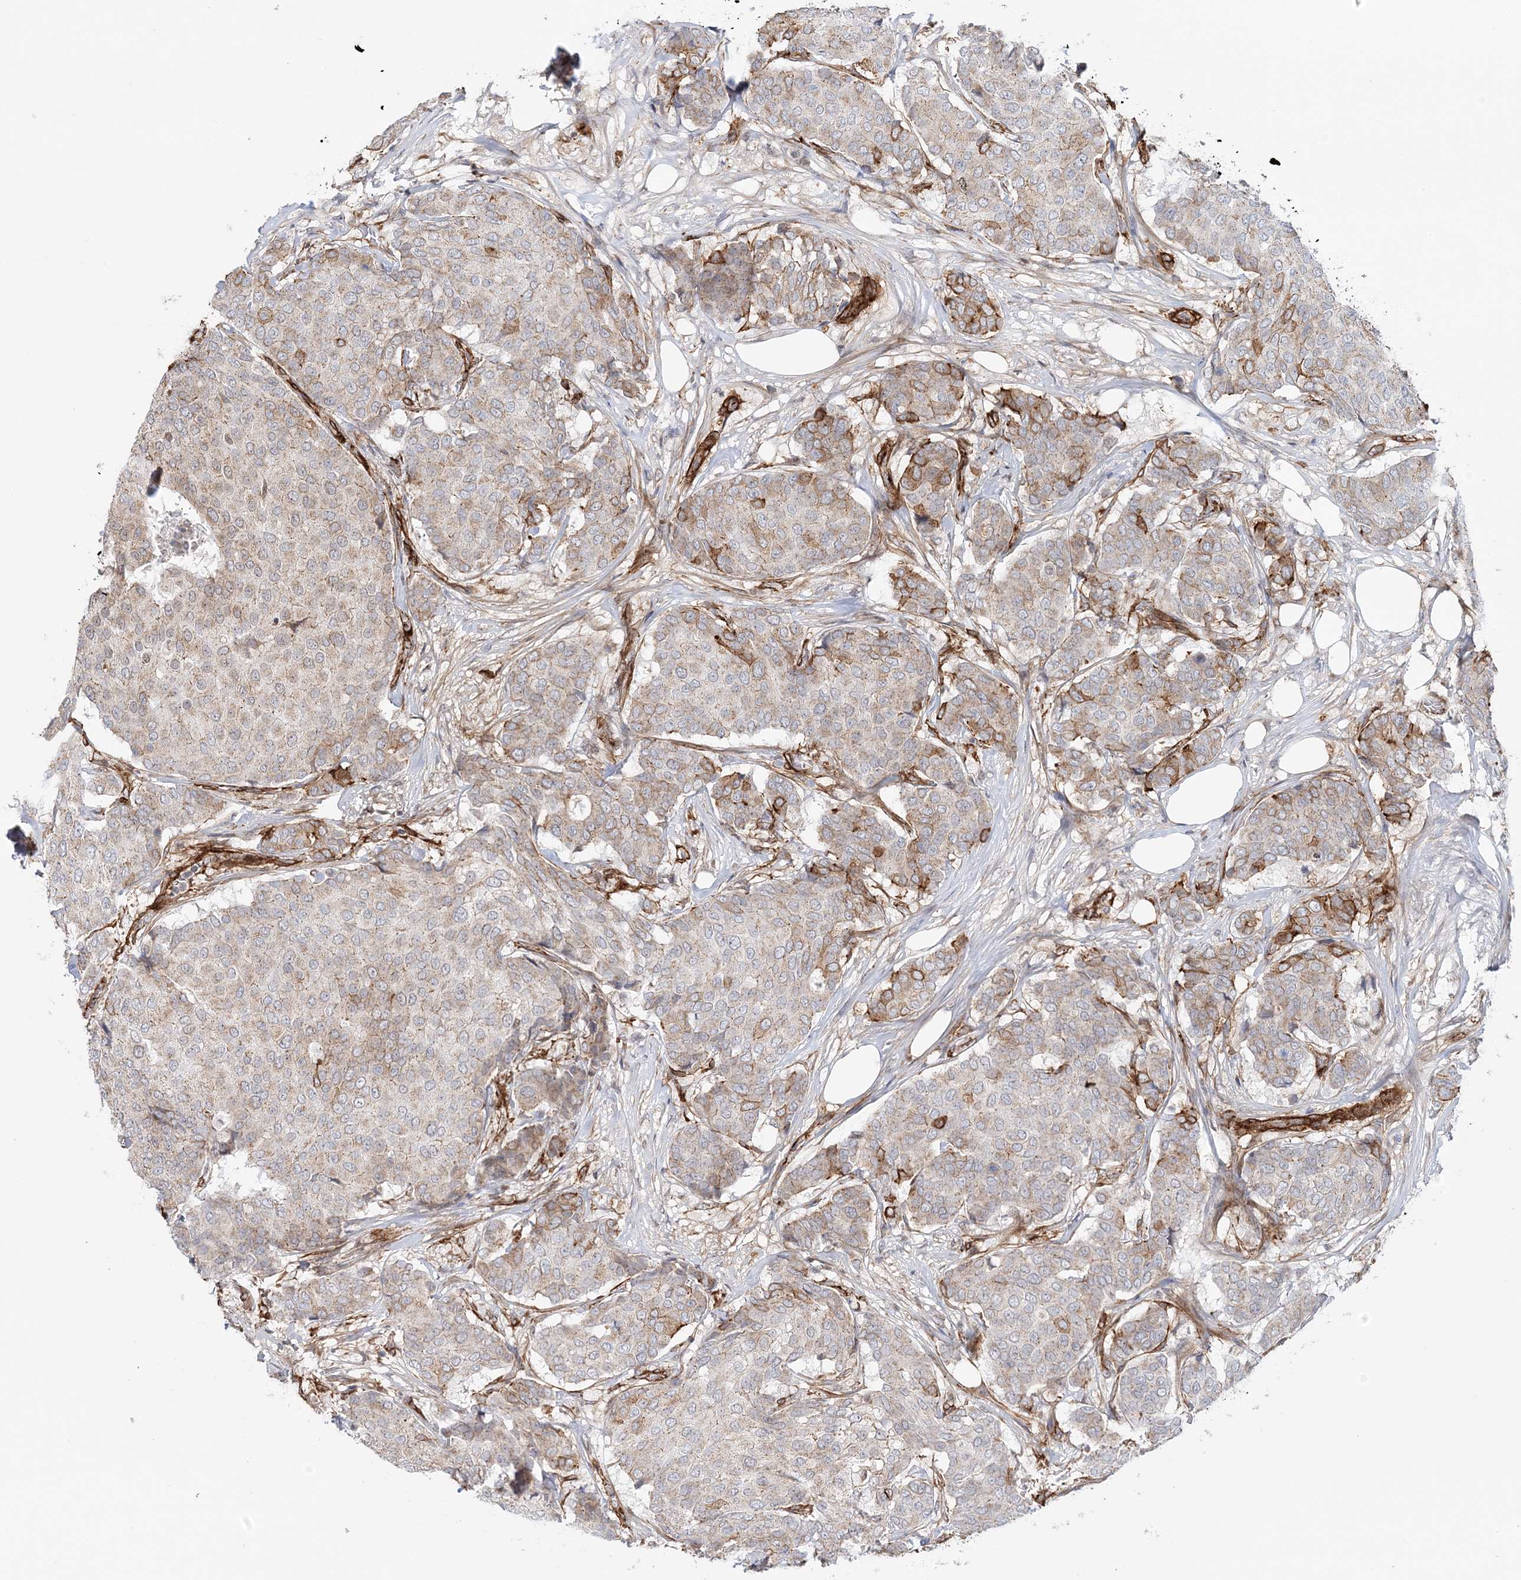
{"staining": {"intensity": "moderate", "quantity": "<25%", "location": "cytoplasmic/membranous"}, "tissue": "breast cancer", "cell_type": "Tumor cells", "image_type": "cancer", "snomed": [{"axis": "morphology", "description": "Duct carcinoma"}, {"axis": "topography", "description": "Breast"}], "caption": "Protein staining exhibits moderate cytoplasmic/membranous expression in about <25% of tumor cells in infiltrating ductal carcinoma (breast).", "gene": "AFAP1L2", "patient": {"sex": "female", "age": 75}}